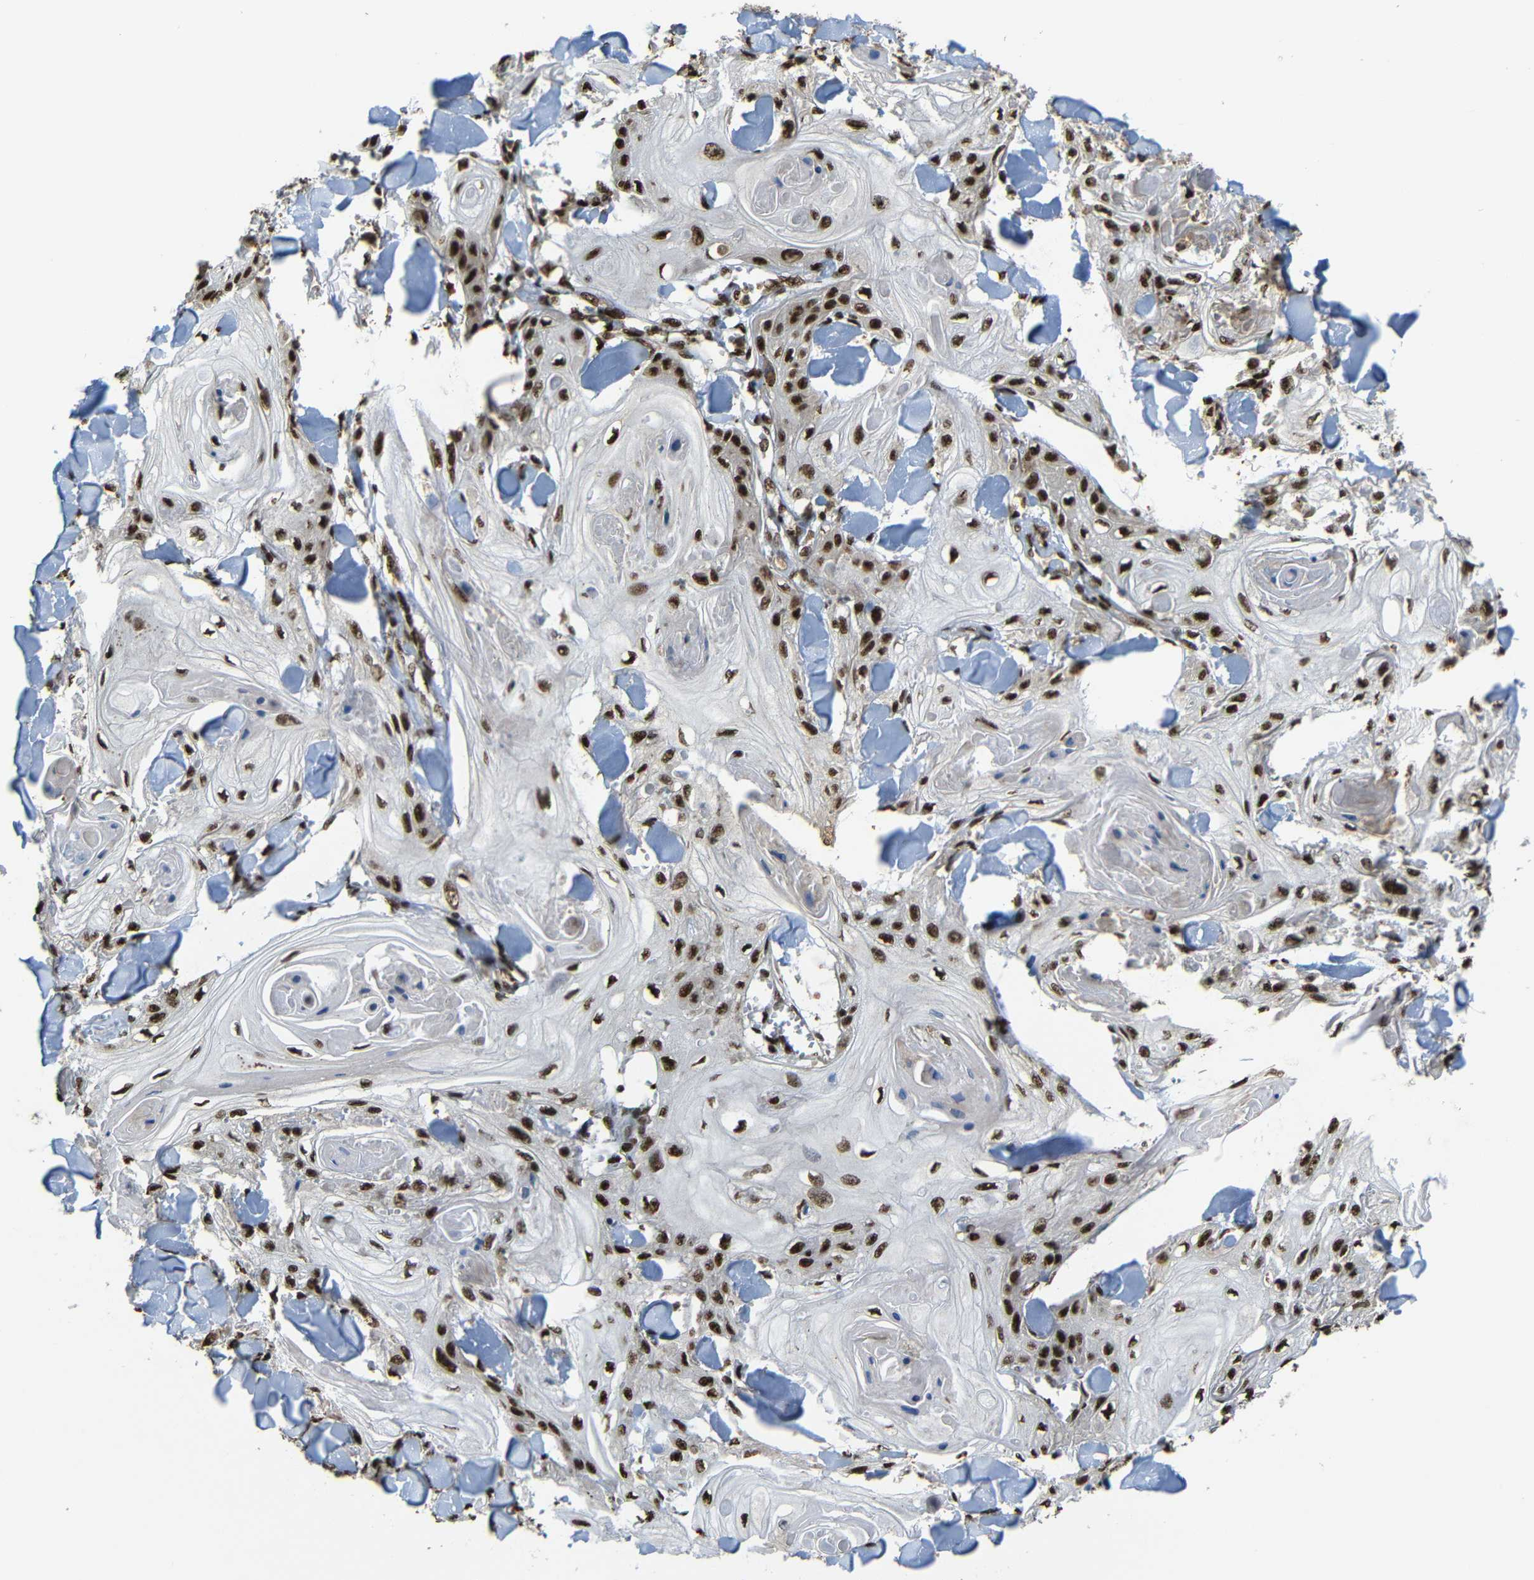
{"staining": {"intensity": "moderate", "quantity": ">75%", "location": "cytoplasmic/membranous,nuclear"}, "tissue": "skin cancer", "cell_type": "Tumor cells", "image_type": "cancer", "snomed": [{"axis": "morphology", "description": "Squamous cell carcinoma, NOS"}, {"axis": "topography", "description": "Skin"}], "caption": "IHC image of neoplastic tissue: squamous cell carcinoma (skin) stained using IHC reveals medium levels of moderate protein expression localized specifically in the cytoplasmic/membranous and nuclear of tumor cells, appearing as a cytoplasmic/membranous and nuclear brown color.", "gene": "TCF7L2", "patient": {"sex": "male", "age": 74}}